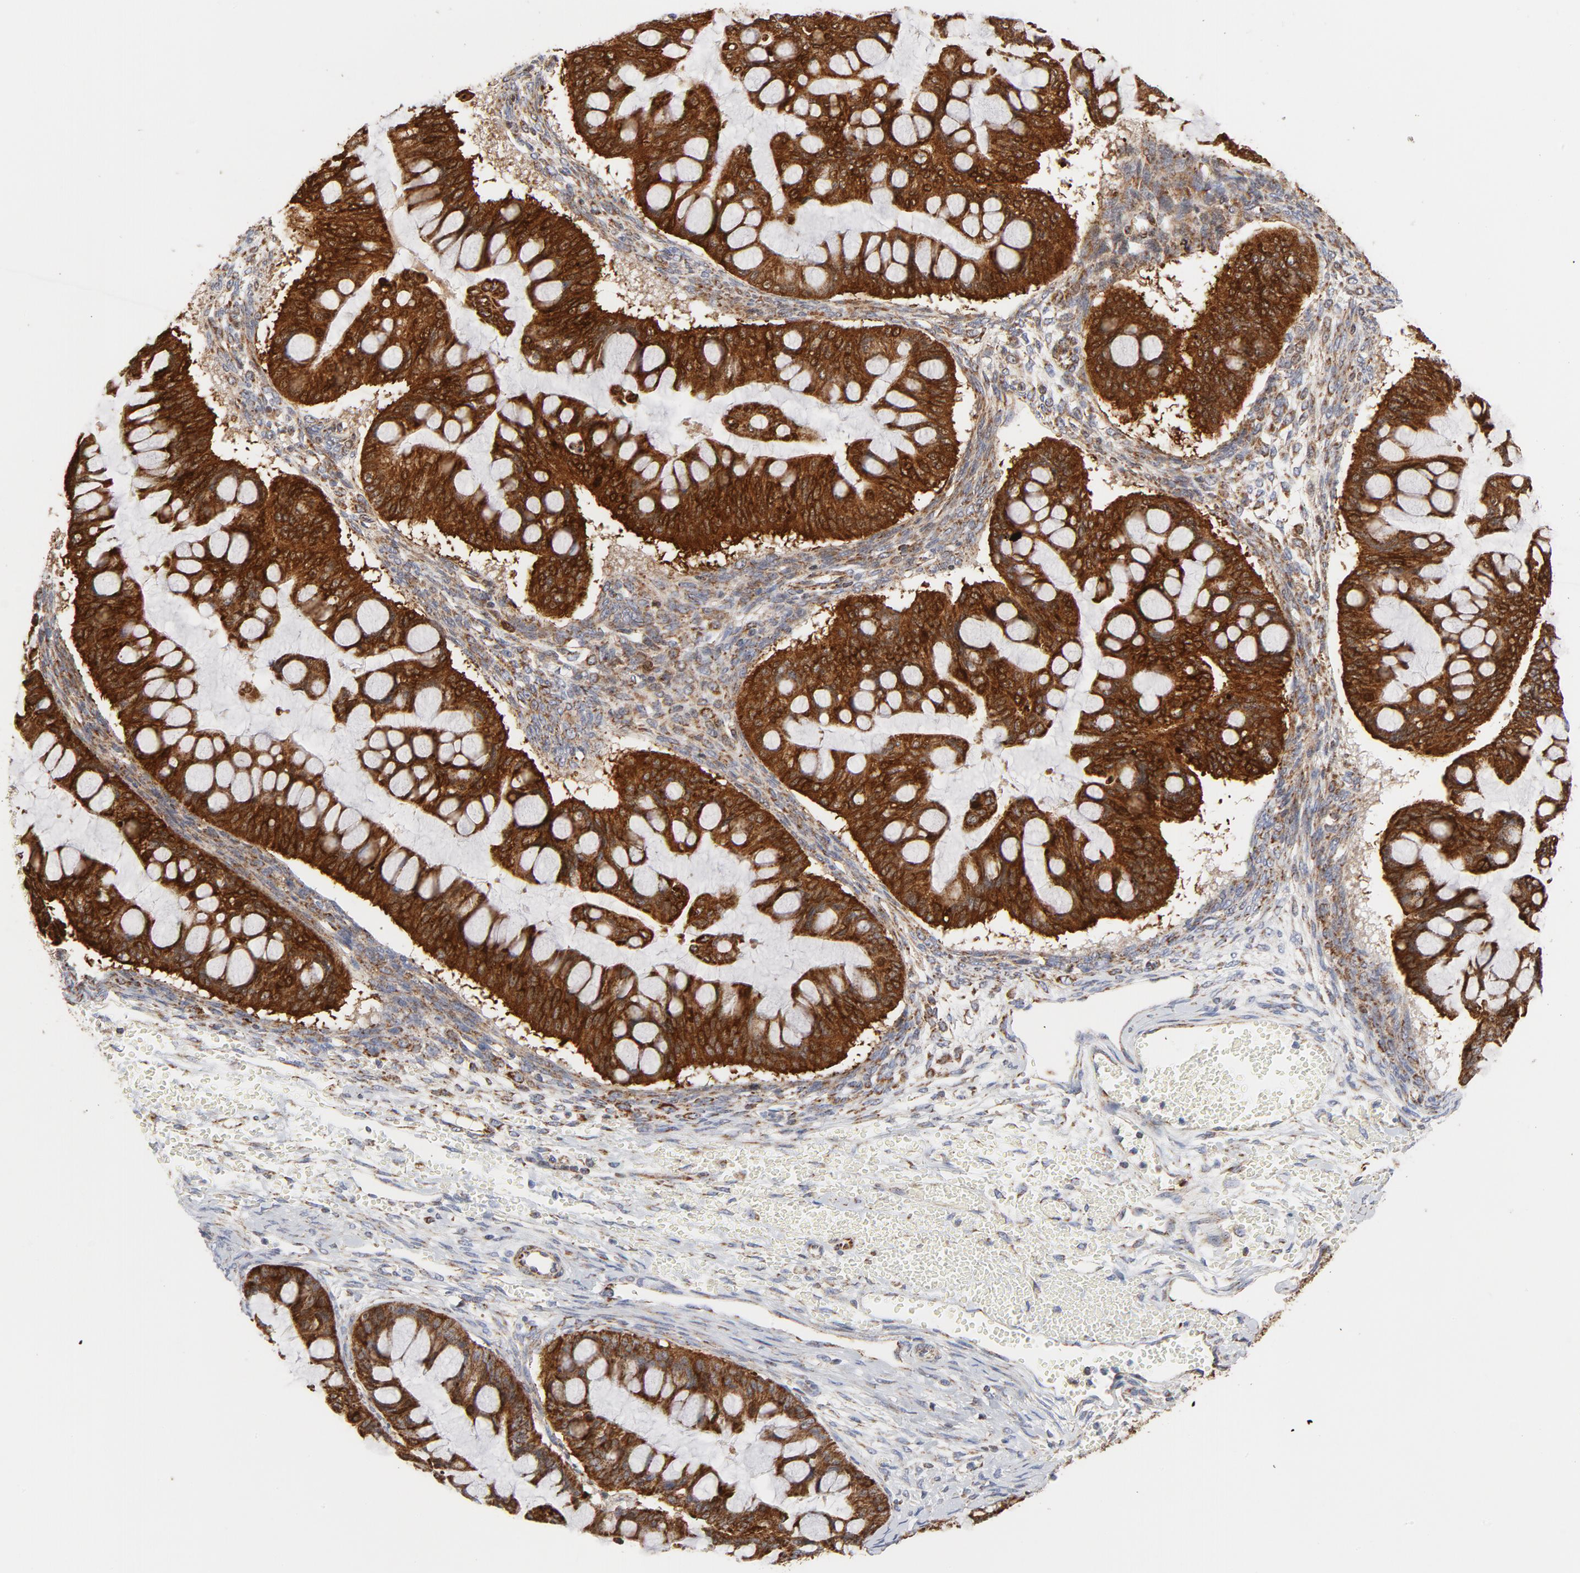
{"staining": {"intensity": "strong", "quantity": ">75%", "location": "cytoplasmic/membranous"}, "tissue": "ovarian cancer", "cell_type": "Tumor cells", "image_type": "cancer", "snomed": [{"axis": "morphology", "description": "Cystadenocarcinoma, mucinous, NOS"}, {"axis": "topography", "description": "Ovary"}], "caption": "Mucinous cystadenocarcinoma (ovarian) was stained to show a protein in brown. There is high levels of strong cytoplasmic/membranous positivity in approximately >75% of tumor cells.", "gene": "CYCS", "patient": {"sex": "female", "age": 73}}